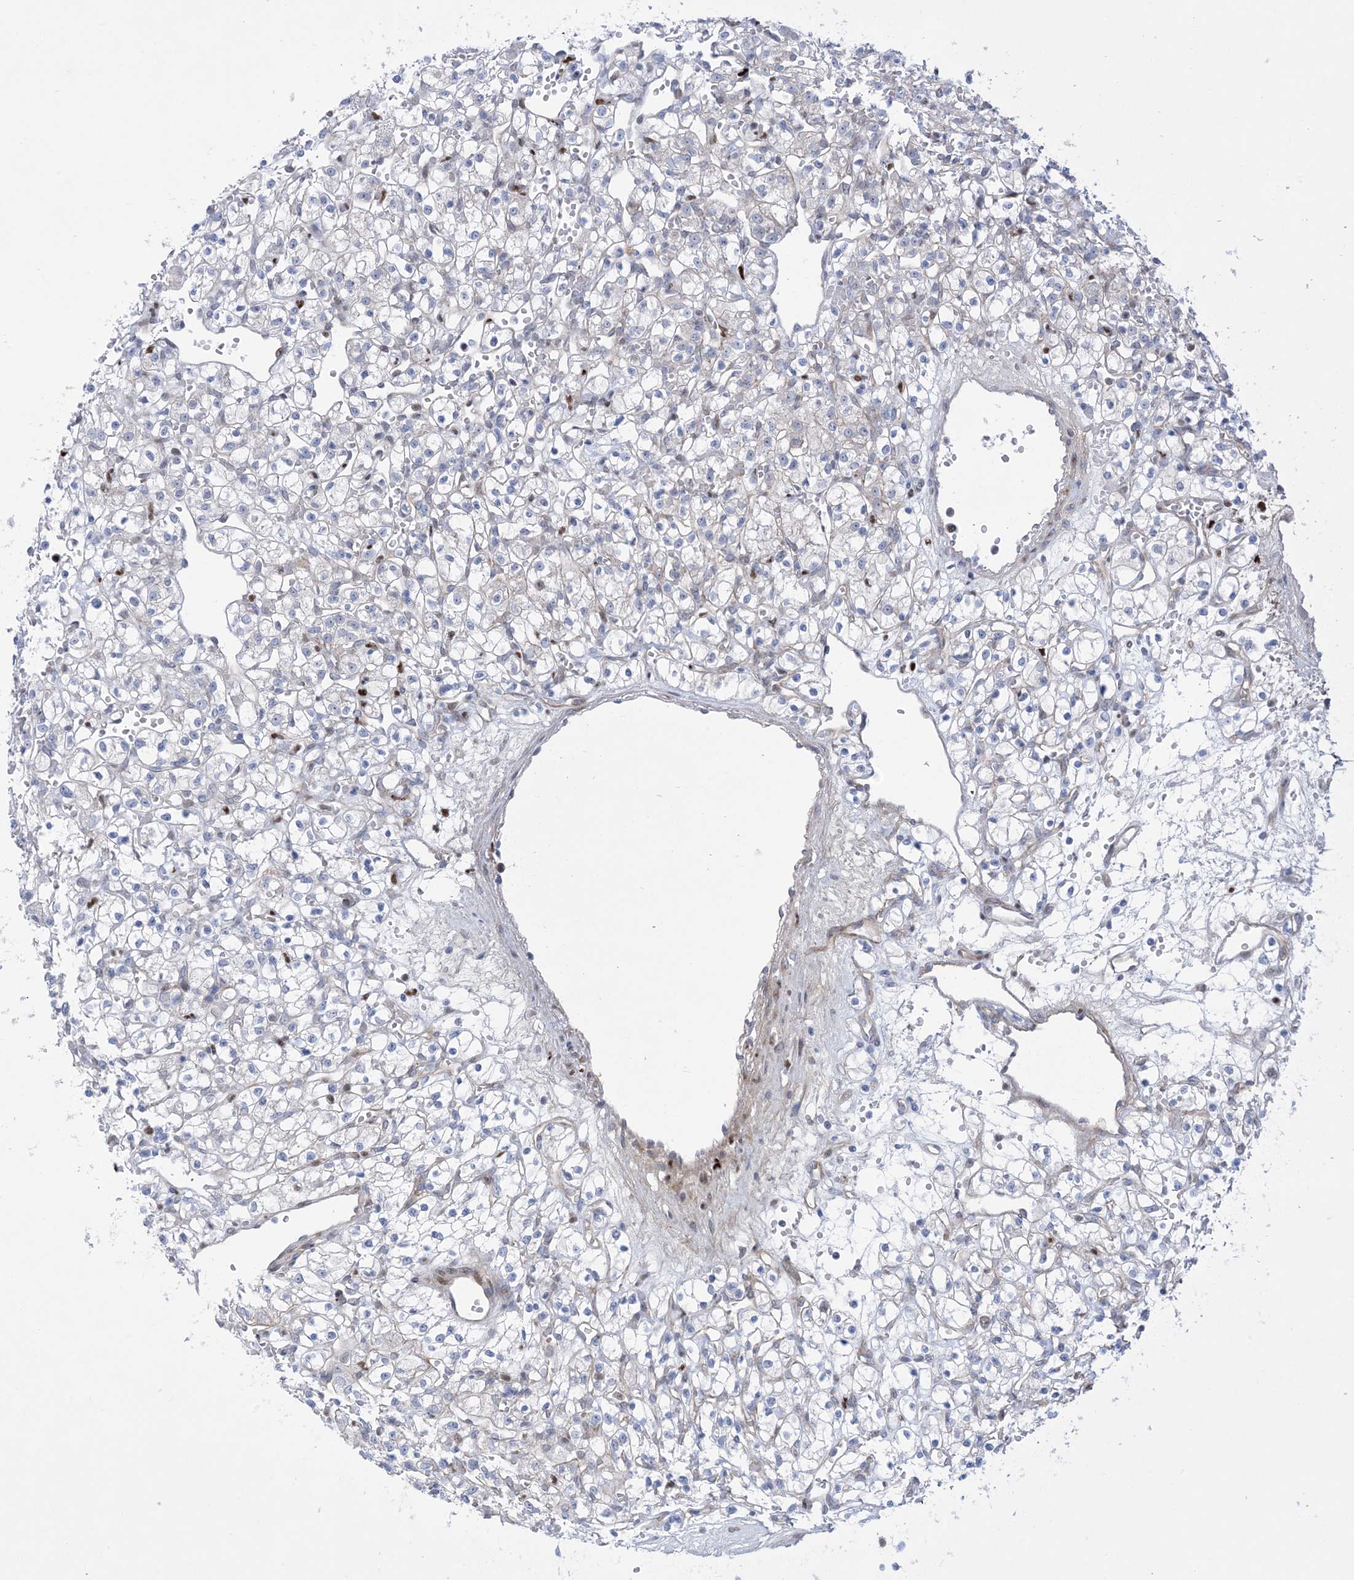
{"staining": {"intensity": "negative", "quantity": "none", "location": "none"}, "tissue": "renal cancer", "cell_type": "Tumor cells", "image_type": "cancer", "snomed": [{"axis": "morphology", "description": "Adenocarcinoma, NOS"}, {"axis": "topography", "description": "Kidney"}], "caption": "Tumor cells are negative for protein expression in human renal cancer (adenocarcinoma). Nuclei are stained in blue.", "gene": "MARS2", "patient": {"sex": "female", "age": 59}}